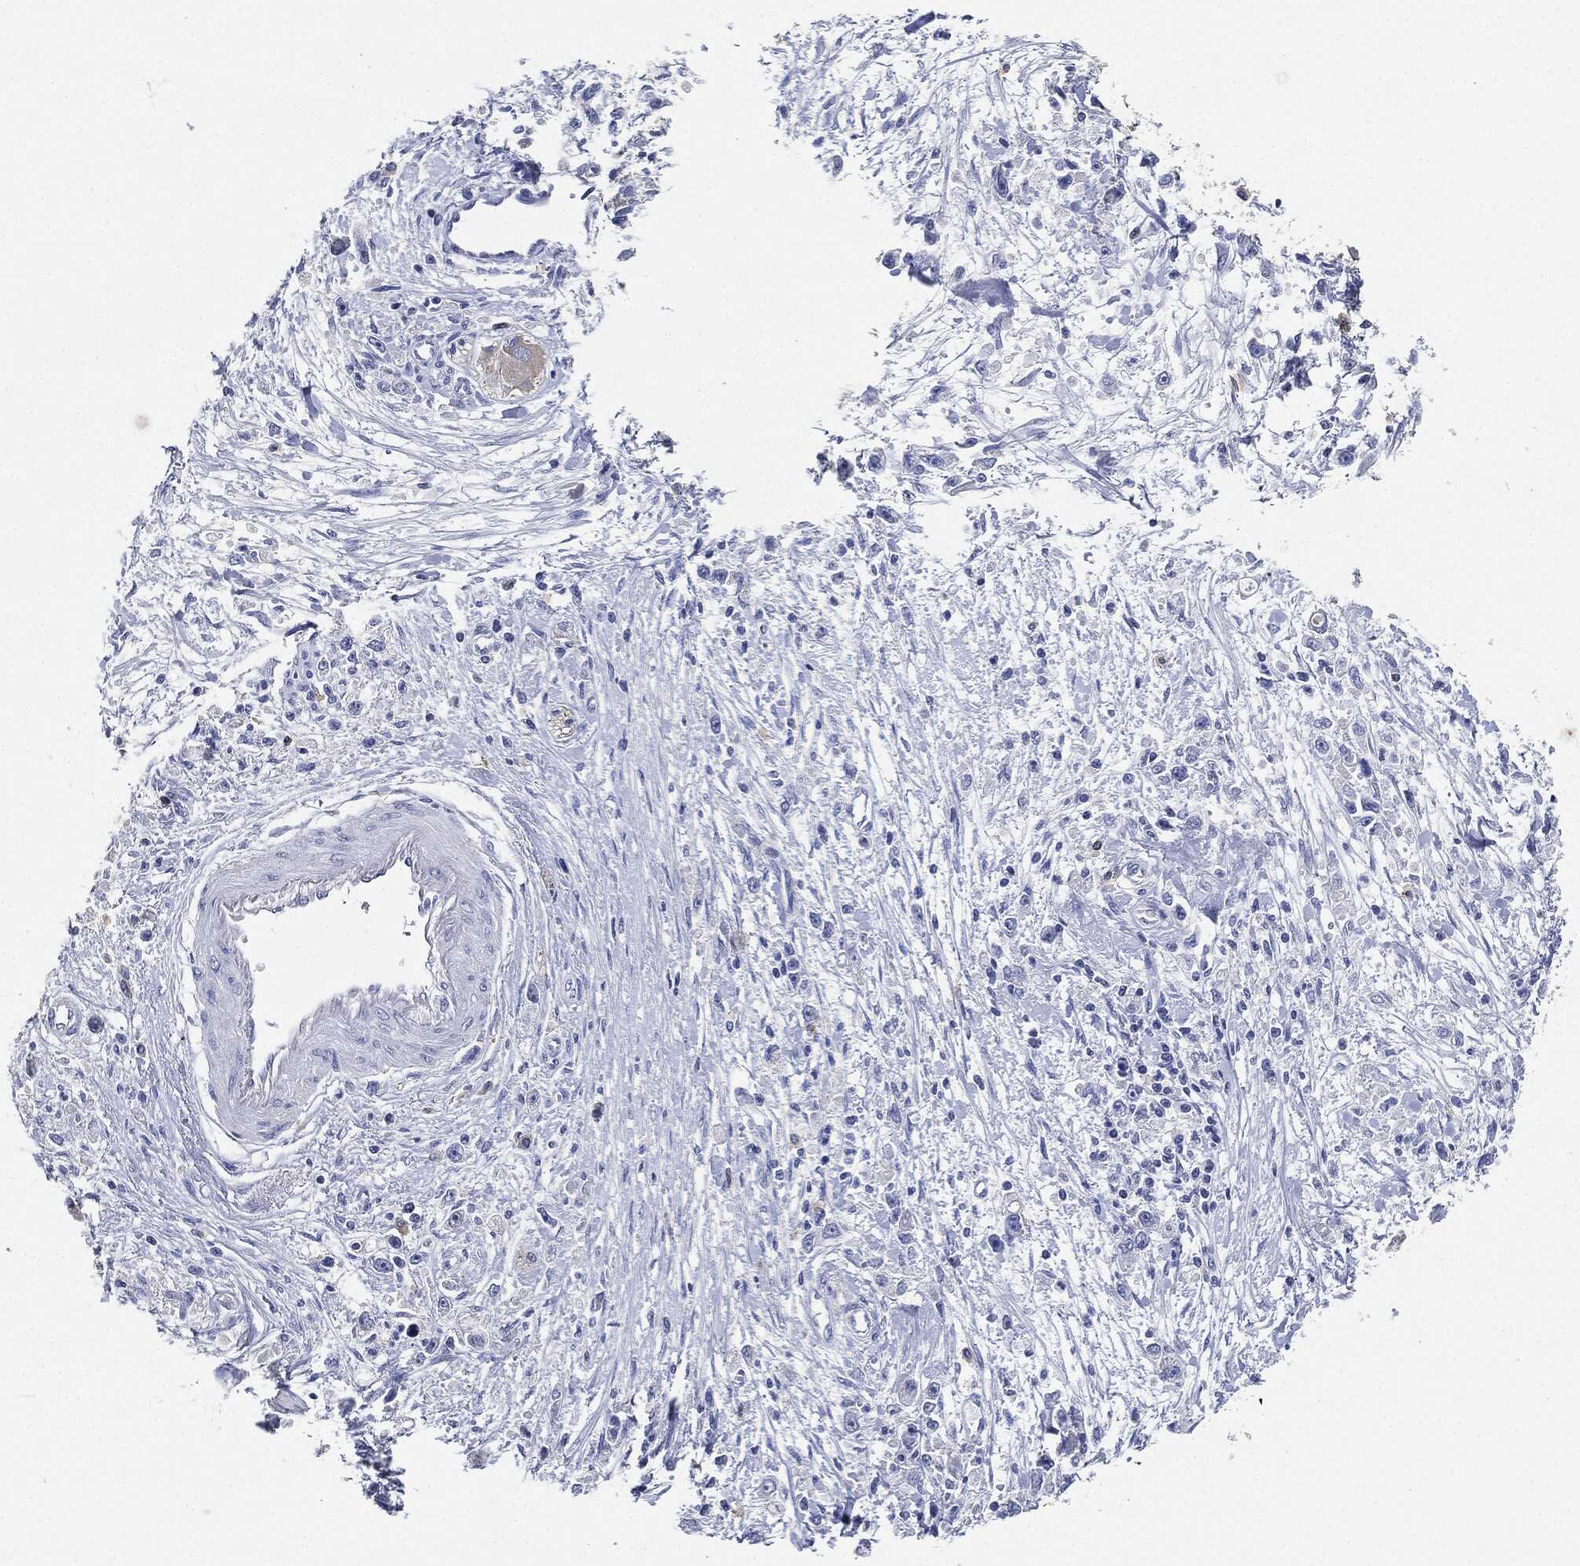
{"staining": {"intensity": "negative", "quantity": "none", "location": "none"}, "tissue": "stomach cancer", "cell_type": "Tumor cells", "image_type": "cancer", "snomed": [{"axis": "morphology", "description": "Adenocarcinoma, NOS"}, {"axis": "topography", "description": "Stomach"}], "caption": "DAB immunohistochemical staining of stomach cancer displays no significant expression in tumor cells.", "gene": "NTRK1", "patient": {"sex": "female", "age": 59}}